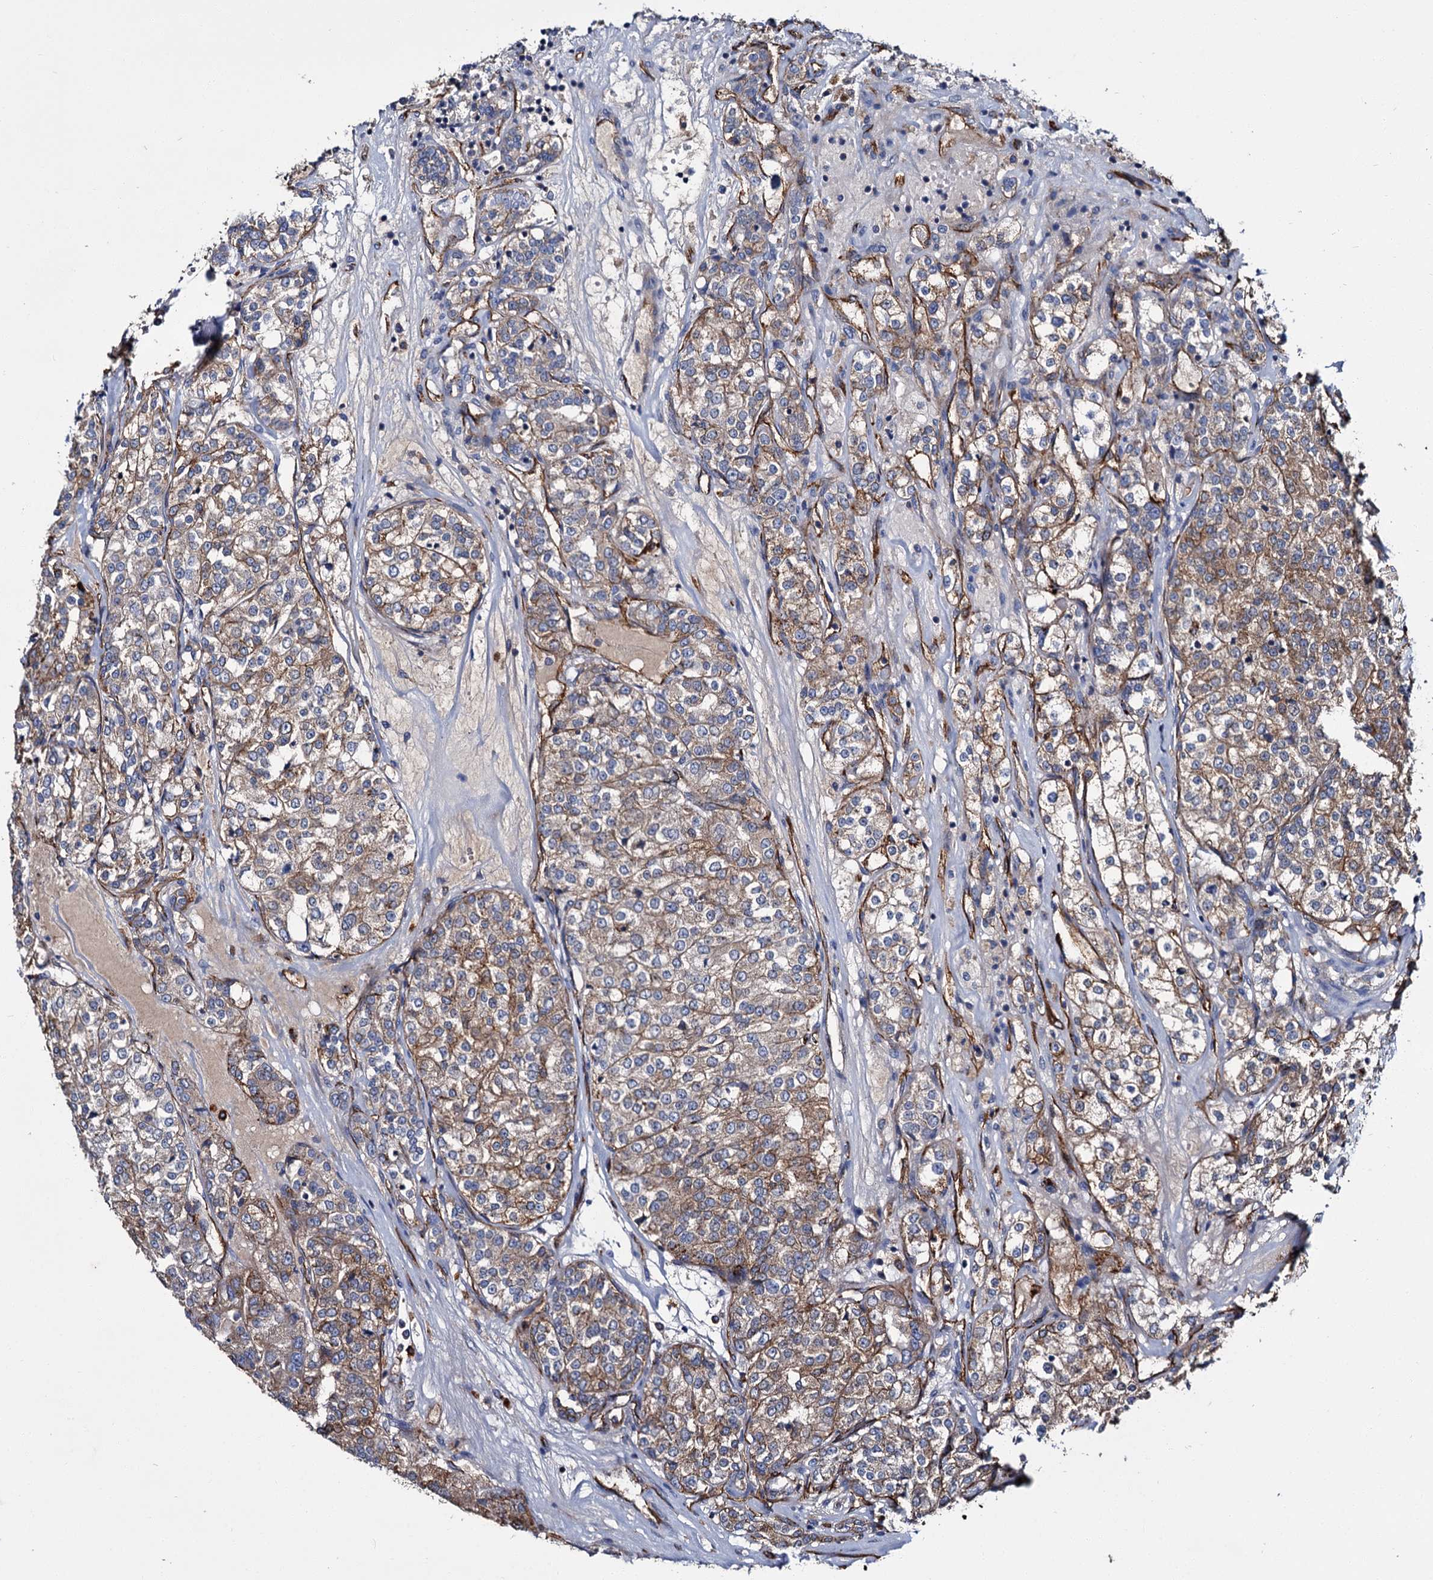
{"staining": {"intensity": "moderate", "quantity": "25%-75%", "location": "cytoplasmic/membranous"}, "tissue": "renal cancer", "cell_type": "Tumor cells", "image_type": "cancer", "snomed": [{"axis": "morphology", "description": "Adenocarcinoma, NOS"}, {"axis": "topography", "description": "Kidney"}], "caption": "A brown stain highlights moderate cytoplasmic/membranous staining of a protein in human renal cancer tumor cells.", "gene": "CACNA1C", "patient": {"sex": "female", "age": 63}}